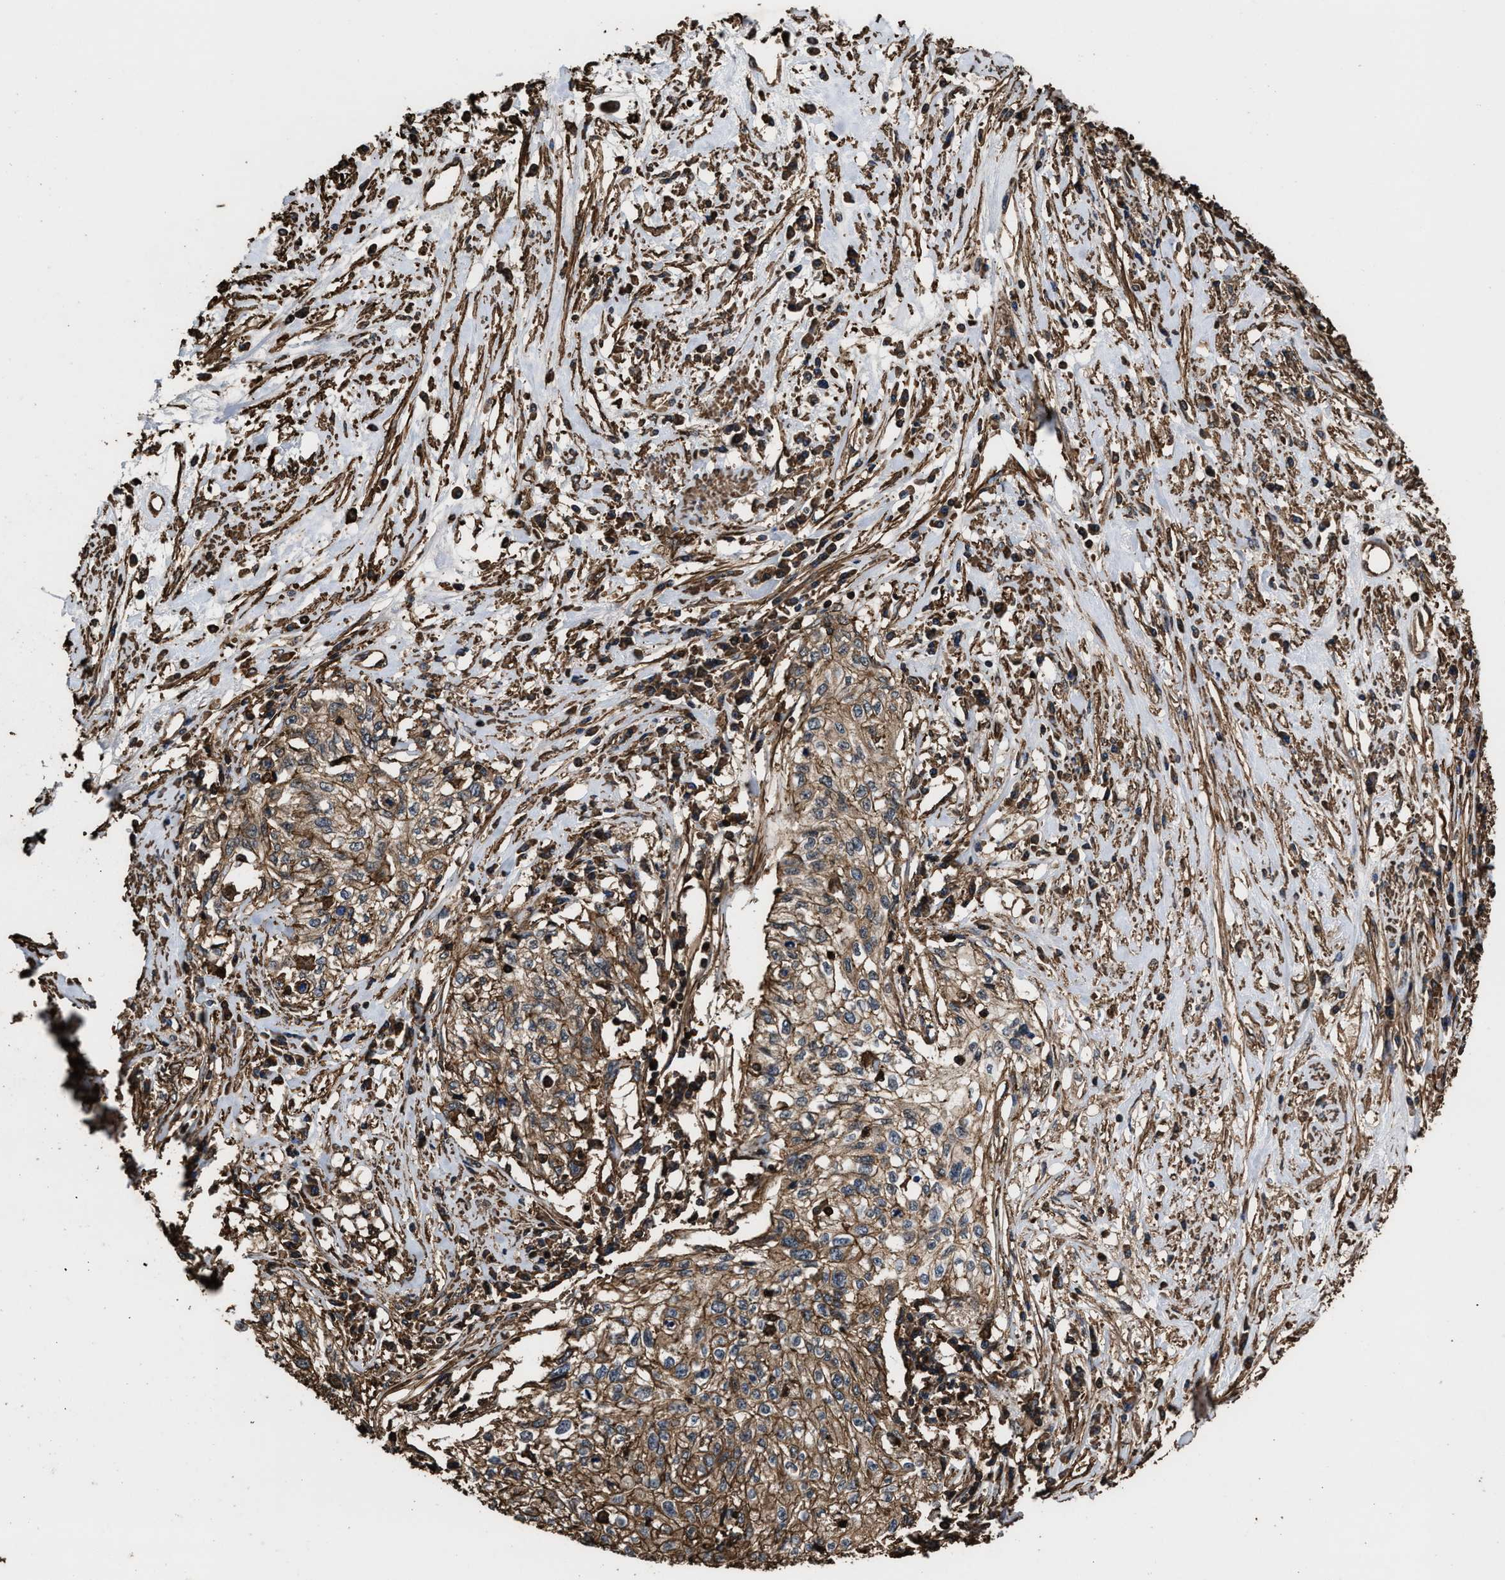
{"staining": {"intensity": "moderate", "quantity": ">75%", "location": "cytoplasmic/membranous"}, "tissue": "cervical cancer", "cell_type": "Tumor cells", "image_type": "cancer", "snomed": [{"axis": "morphology", "description": "Squamous cell carcinoma, NOS"}, {"axis": "topography", "description": "Cervix"}], "caption": "Cervical cancer stained with a brown dye reveals moderate cytoplasmic/membranous positive expression in approximately >75% of tumor cells.", "gene": "KBTBD2", "patient": {"sex": "female", "age": 57}}